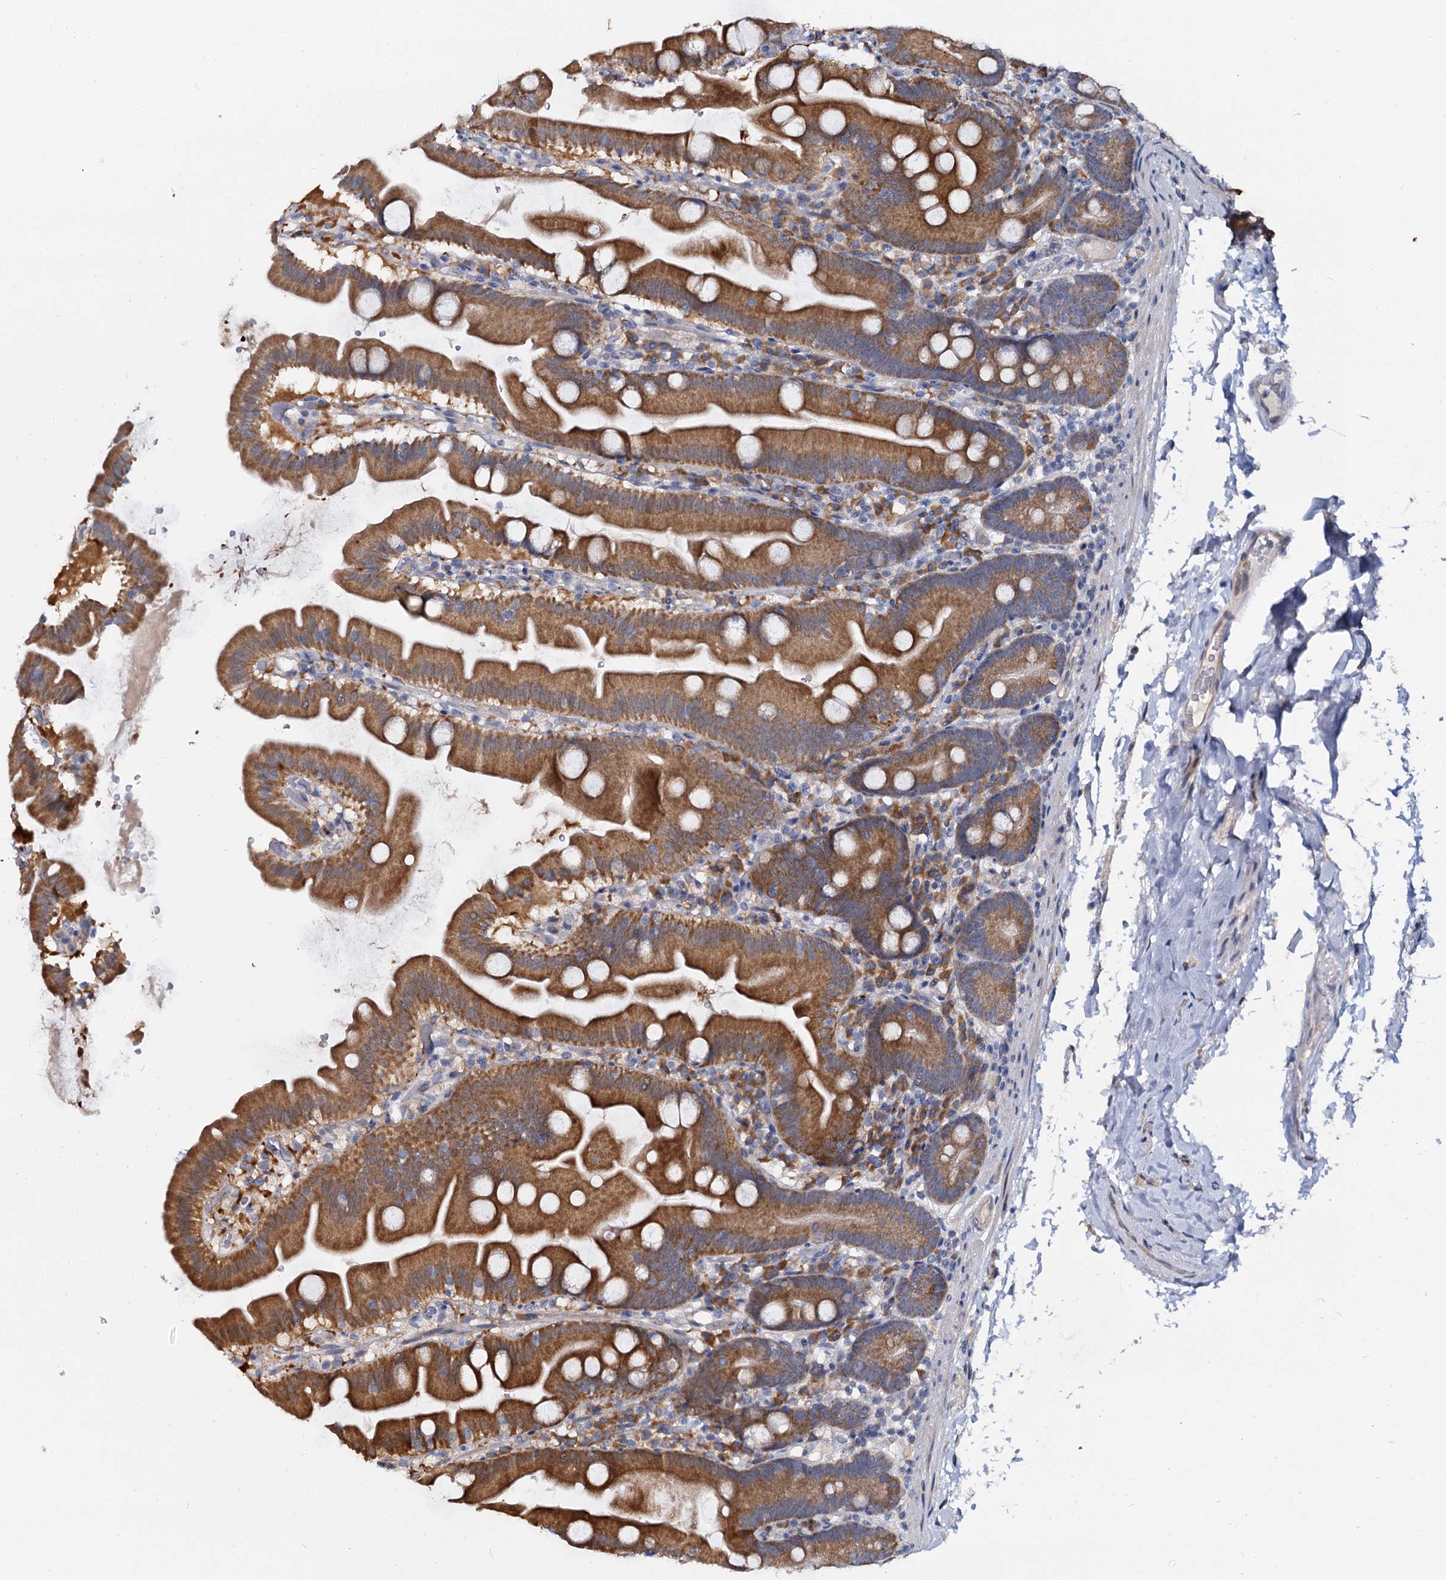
{"staining": {"intensity": "strong", "quantity": ">75%", "location": "cytoplasmic/membranous"}, "tissue": "small intestine", "cell_type": "Glandular cells", "image_type": "normal", "snomed": [{"axis": "morphology", "description": "Normal tissue, NOS"}, {"axis": "topography", "description": "Small intestine"}], "caption": "High-magnification brightfield microscopy of benign small intestine stained with DAB (3,3'-diaminobenzidine) (brown) and counterstained with hematoxylin (blue). glandular cells exhibit strong cytoplasmic/membranous expression is seen in approximately>75% of cells. (DAB (3,3'-diaminobenzidine) = brown stain, brightfield microscopy at high magnification).", "gene": "WWC3", "patient": {"sex": "female", "age": 68}}